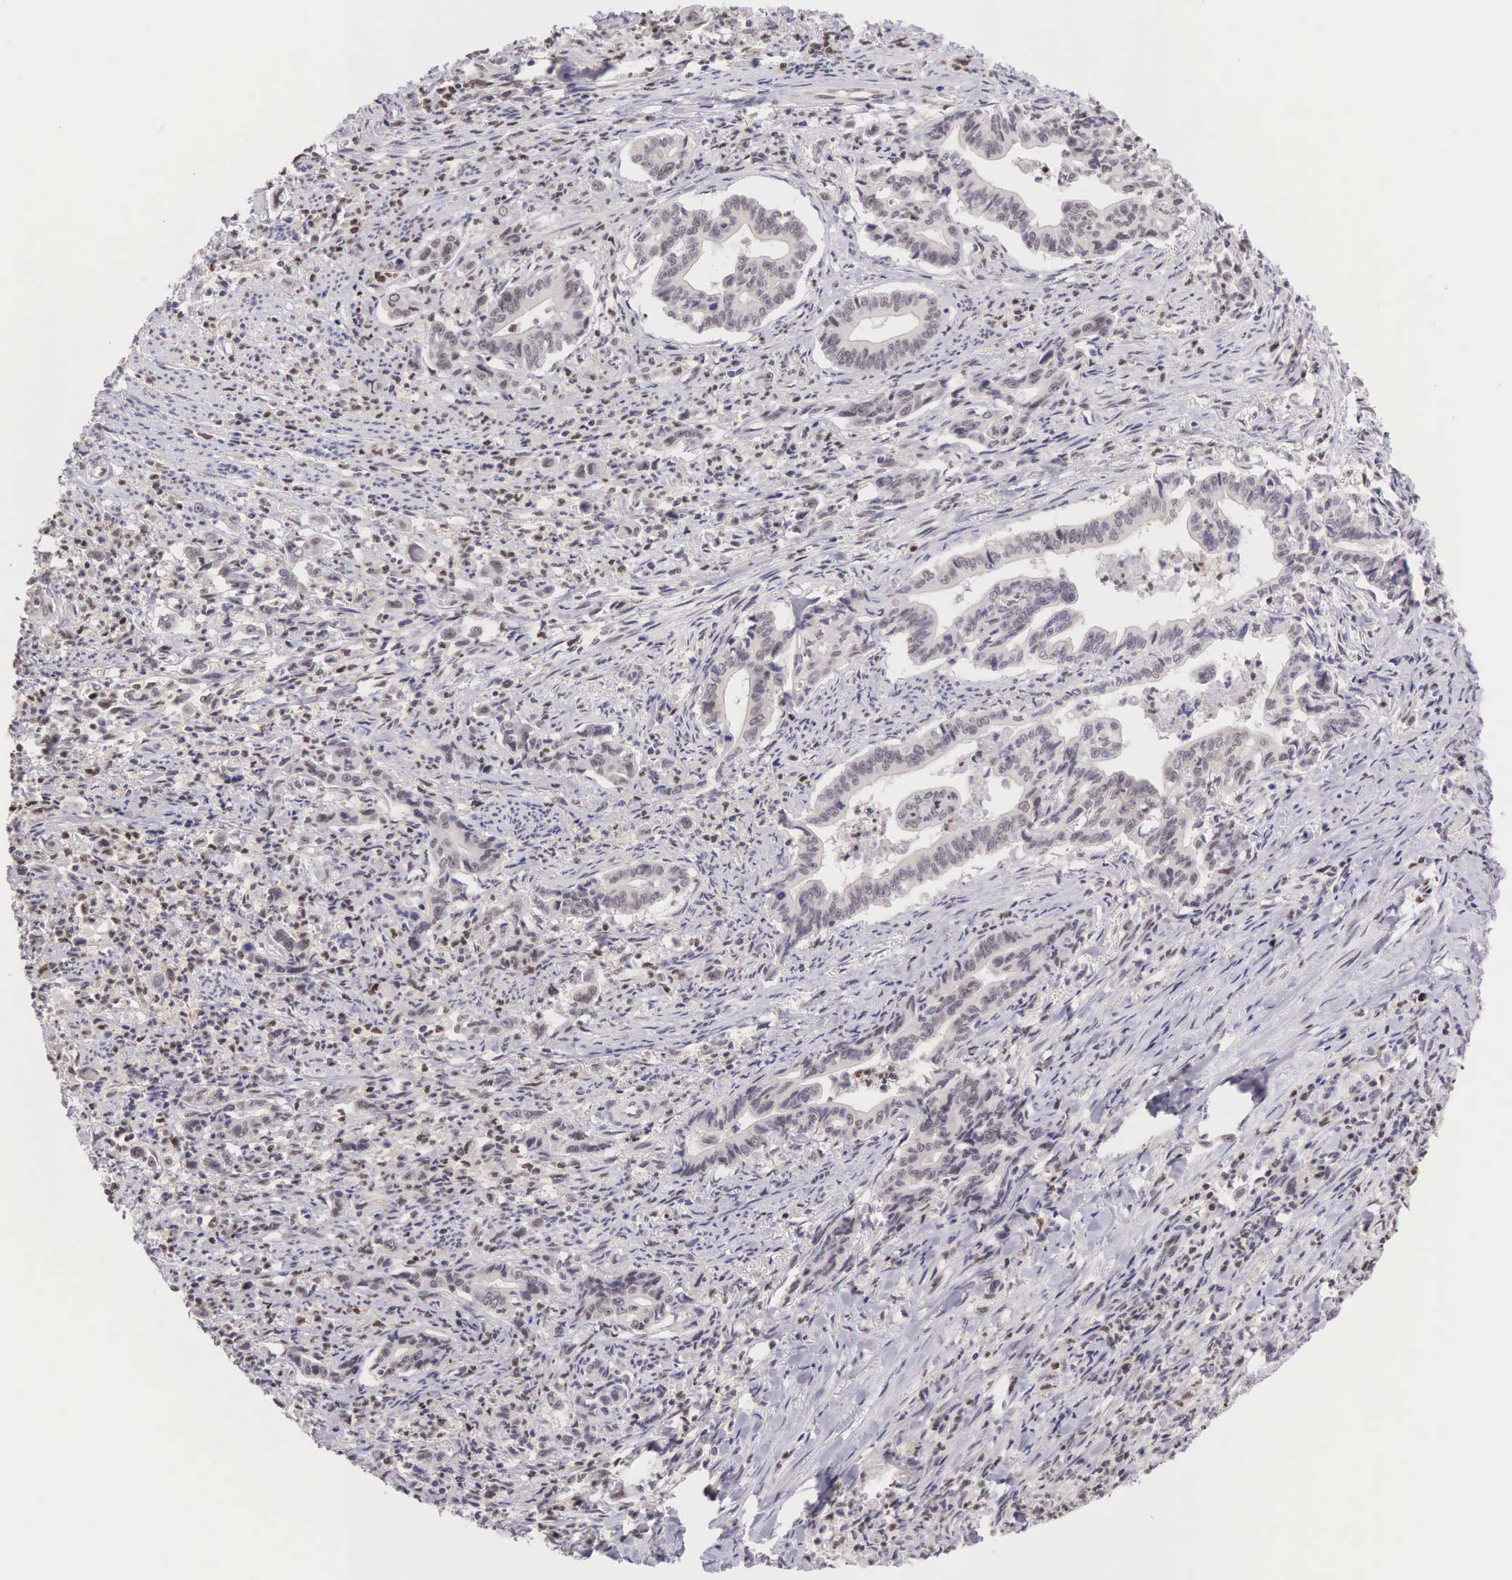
{"staining": {"intensity": "weak", "quantity": "<25%", "location": "nuclear"}, "tissue": "stomach cancer", "cell_type": "Tumor cells", "image_type": "cancer", "snomed": [{"axis": "morphology", "description": "Adenocarcinoma, NOS"}, {"axis": "topography", "description": "Stomach"}], "caption": "Tumor cells show no significant positivity in stomach cancer (adenocarcinoma).", "gene": "GRK3", "patient": {"sex": "female", "age": 76}}